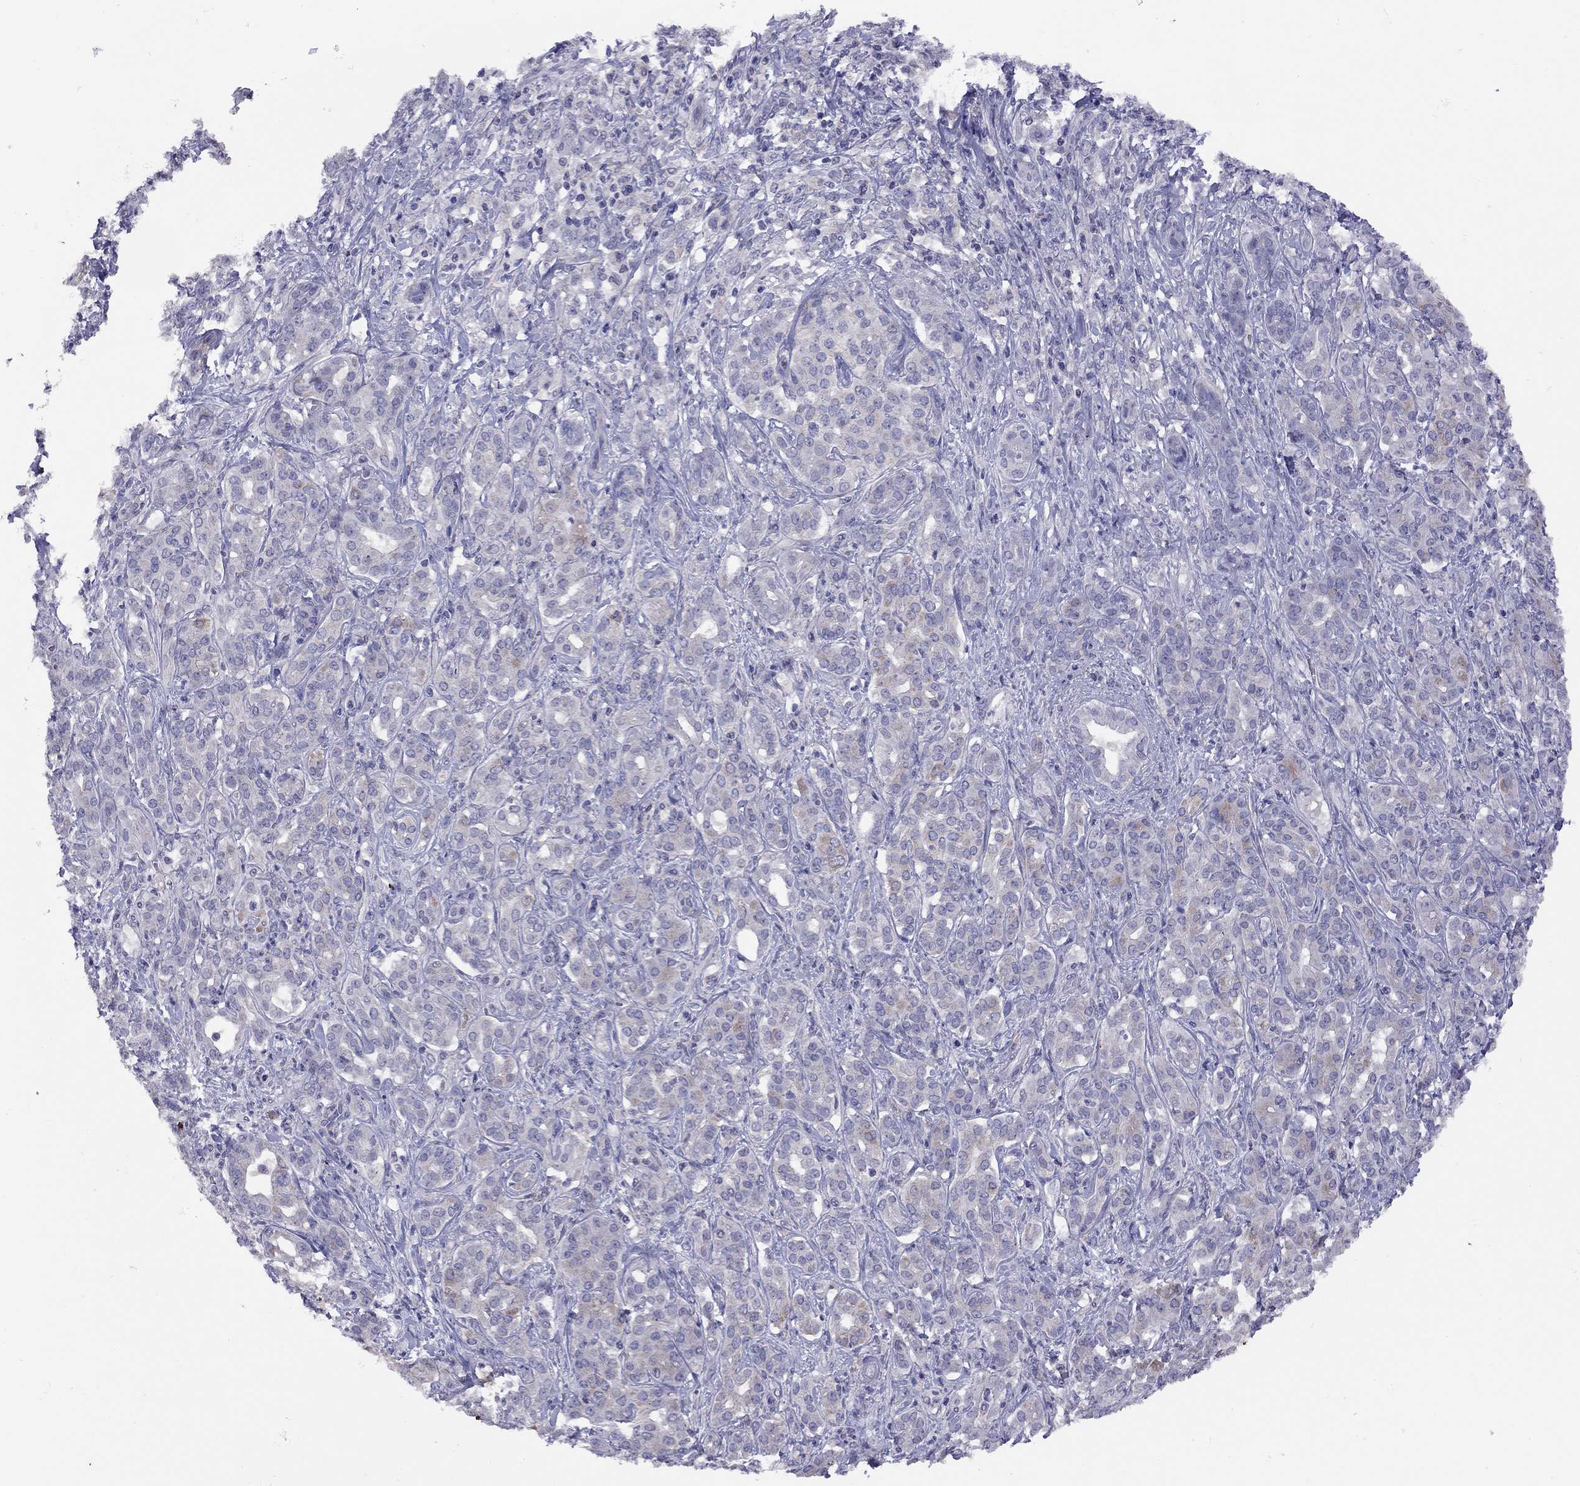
{"staining": {"intensity": "weak", "quantity": "<25%", "location": "cytoplasmic/membranous"}, "tissue": "pancreatic cancer", "cell_type": "Tumor cells", "image_type": "cancer", "snomed": [{"axis": "morphology", "description": "Normal tissue, NOS"}, {"axis": "morphology", "description": "Inflammation, NOS"}, {"axis": "morphology", "description": "Adenocarcinoma, NOS"}, {"axis": "topography", "description": "Pancreas"}], "caption": "Tumor cells show no significant expression in pancreatic adenocarcinoma.", "gene": "RTP5", "patient": {"sex": "male", "age": 57}}